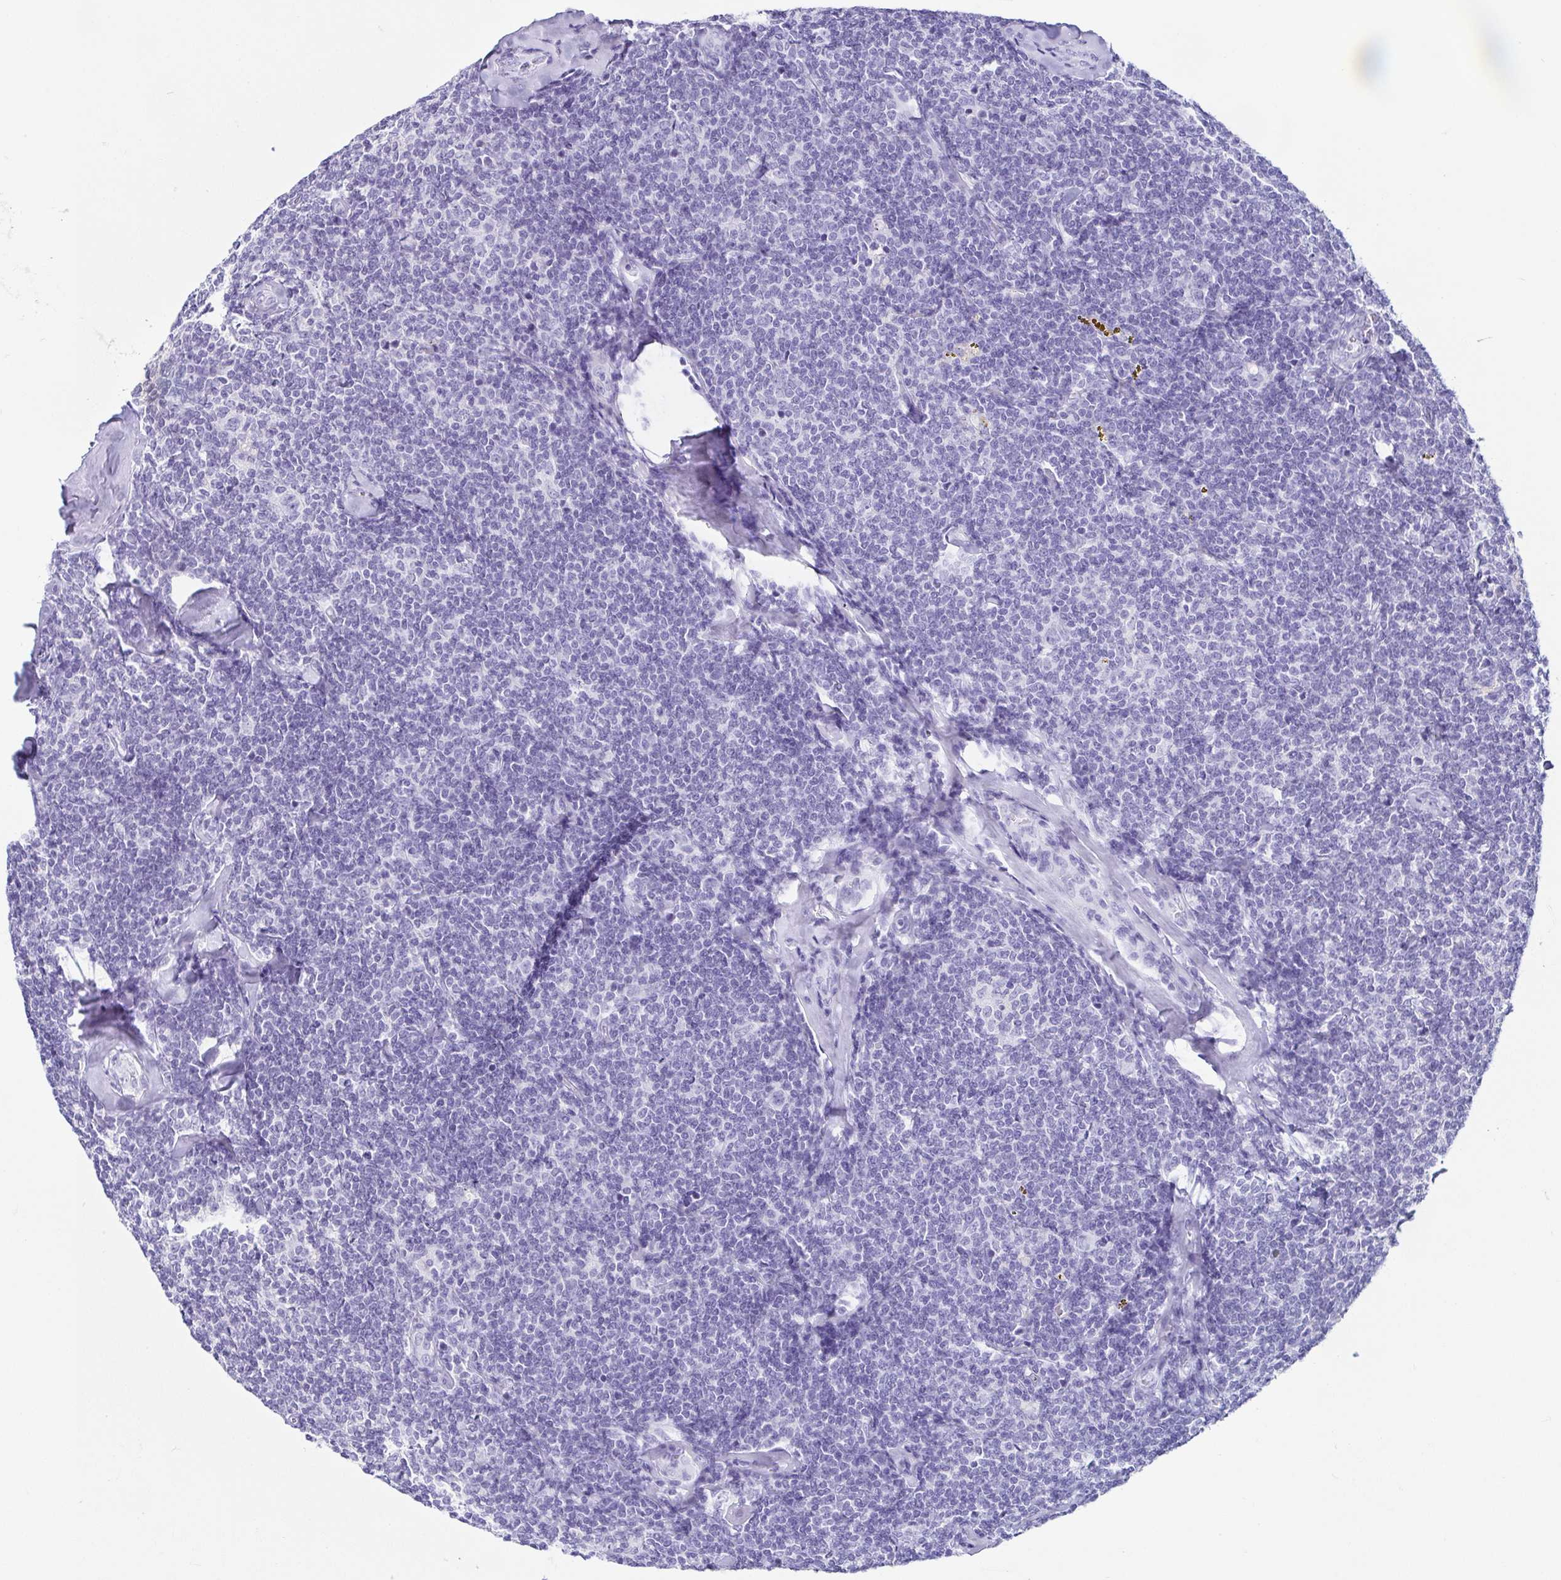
{"staining": {"intensity": "negative", "quantity": "none", "location": "none"}, "tissue": "lymphoma", "cell_type": "Tumor cells", "image_type": "cancer", "snomed": [{"axis": "morphology", "description": "Malignant lymphoma, non-Hodgkin's type, Low grade"}, {"axis": "topography", "description": "Lymph node"}], "caption": "High power microscopy histopathology image of an immunohistochemistry (IHC) micrograph of lymphoma, revealing no significant expression in tumor cells. (DAB (3,3'-diaminobenzidine) immunohistochemistry (IHC) with hematoxylin counter stain).", "gene": "CD164L2", "patient": {"sex": "female", "age": 56}}